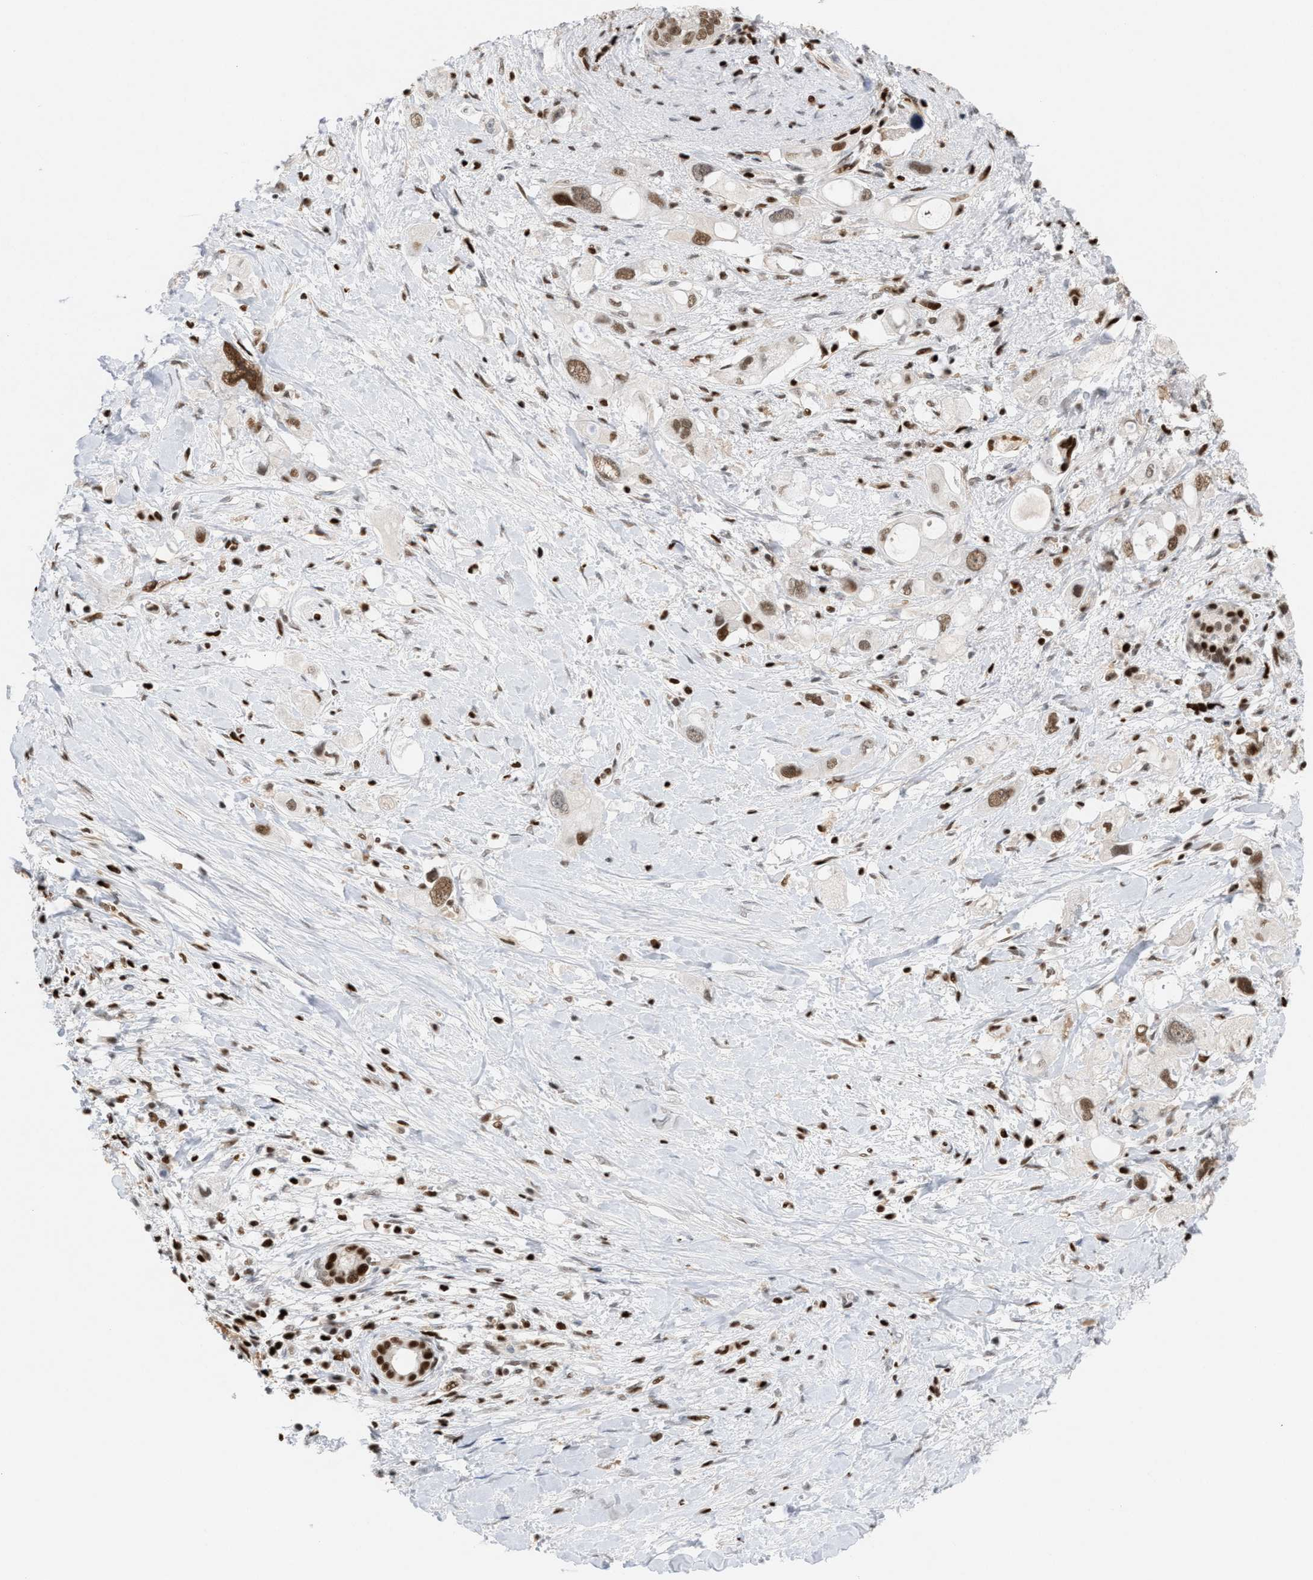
{"staining": {"intensity": "moderate", "quantity": ">75%", "location": "nuclear"}, "tissue": "pancreatic cancer", "cell_type": "Tumor cells", "image_type": "cancer", "snomed": [{"axis": "morphology", "description": "Adenocarcinoma, NOS"}, {"axis": "topography", "description": "Pancreas"}], "caption": "Tumor cells show medium levels of moderate nuclear positivity in approximately >75% of cells in pancreatic cancer. (brown staining indicates protein expression, while blue staining denotes nuclei).", "gene": "RNASEK-C17orf49", "patient": {"sex": "female", "age": 56}}